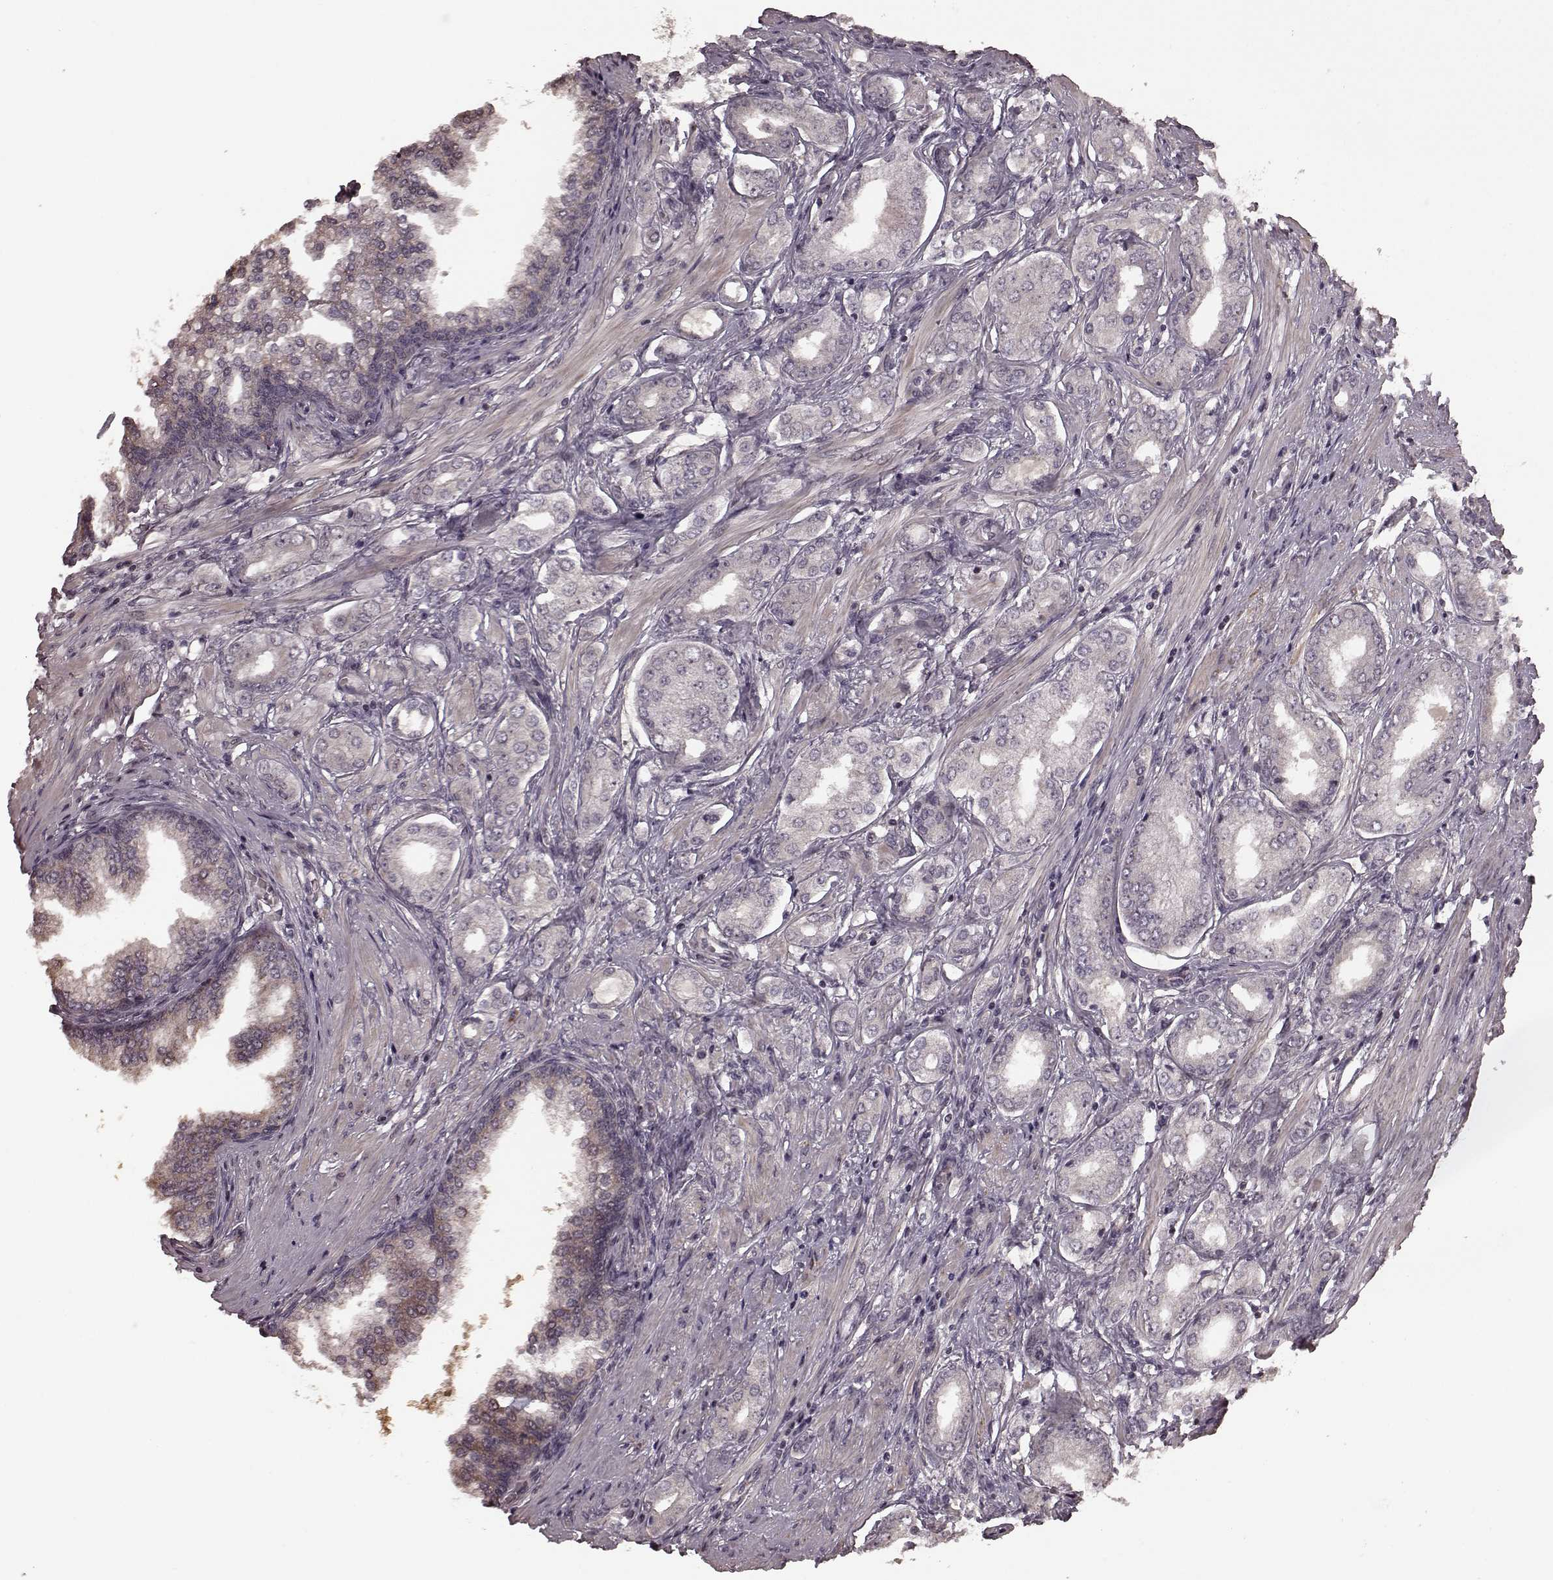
{"staining": {"intensity": "weak", "quantity": "25%-75%", "location": "cytoplasmic/membranous"}, "tissue": "prostate cancer", "cell_type": "Tumor cells", "image_type": "cancer", "snomed": [{"axis": "morphology", "description": "Adenocarcinoma, NOS"}, {"axis": "topography", "description": "Prostate"}], "caption": "Prostate cancer (adenocarcinoma) stained for a protein exhibits weak cytoplasmic/membranous positivity in tumor cells.", "gene": "PLCB4", "patient": {"sex": "male", "age": 63}}